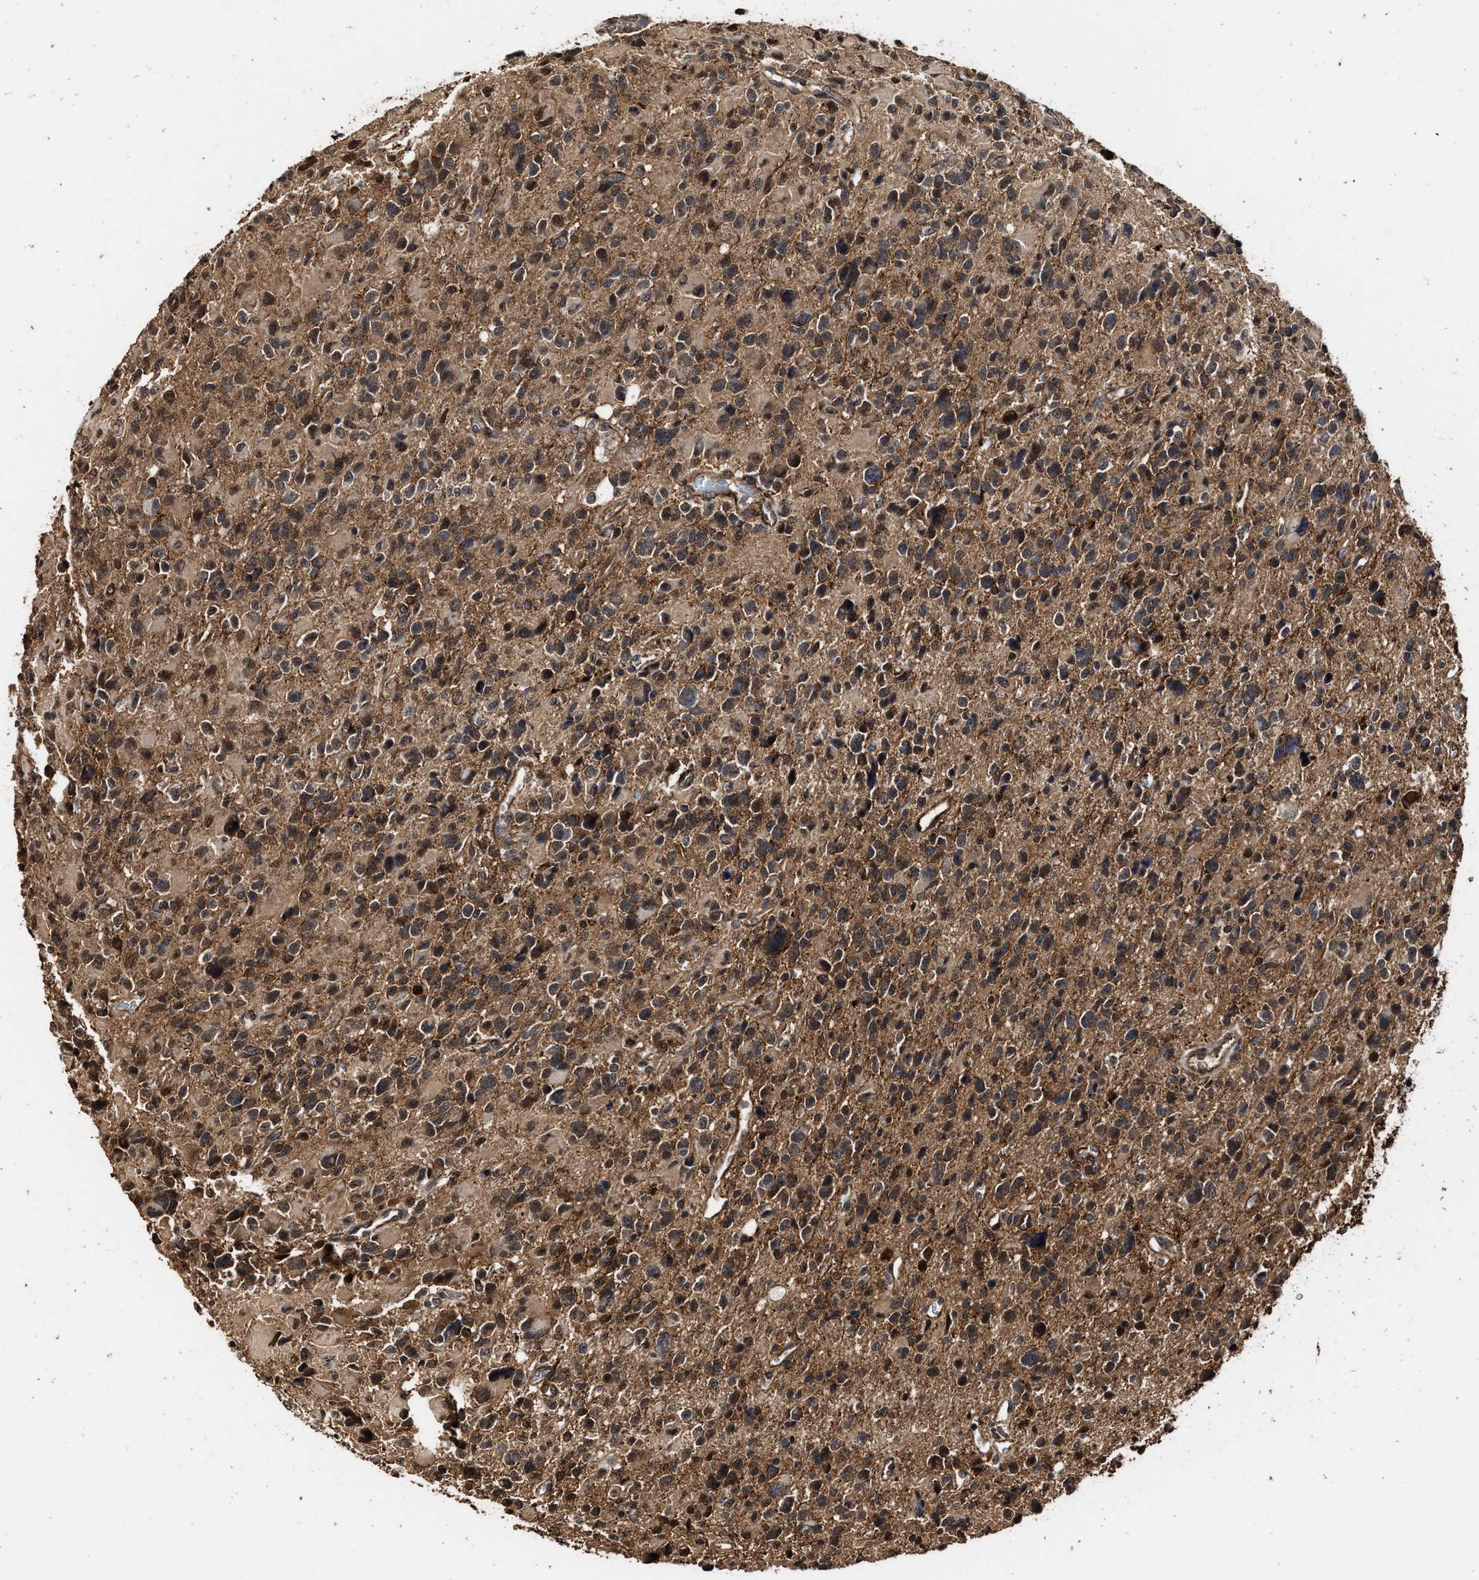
{"staining": {"intensity": "moderate", "quantity": ">75%", "location": "cytoplasmic/membranous,nuclear"}, "tissue": "glioma", "cell_type": "Tumor cells", "image_type": "cancer", "snomed": [{"axis": "morphology", "description": "Glioma, malignant, High grade"}, {"axis": "topography", "description": "Brain"}], "caption": "Immunohistochemical staining of human malignant high-grade glioma demonstrates medium levels of moderate cytoplasmic/membranous and nuclear expression in about >75% of tumor cells.", "gene": "SEPTIN2", "patient": {"sex": "male", "age": 48}}